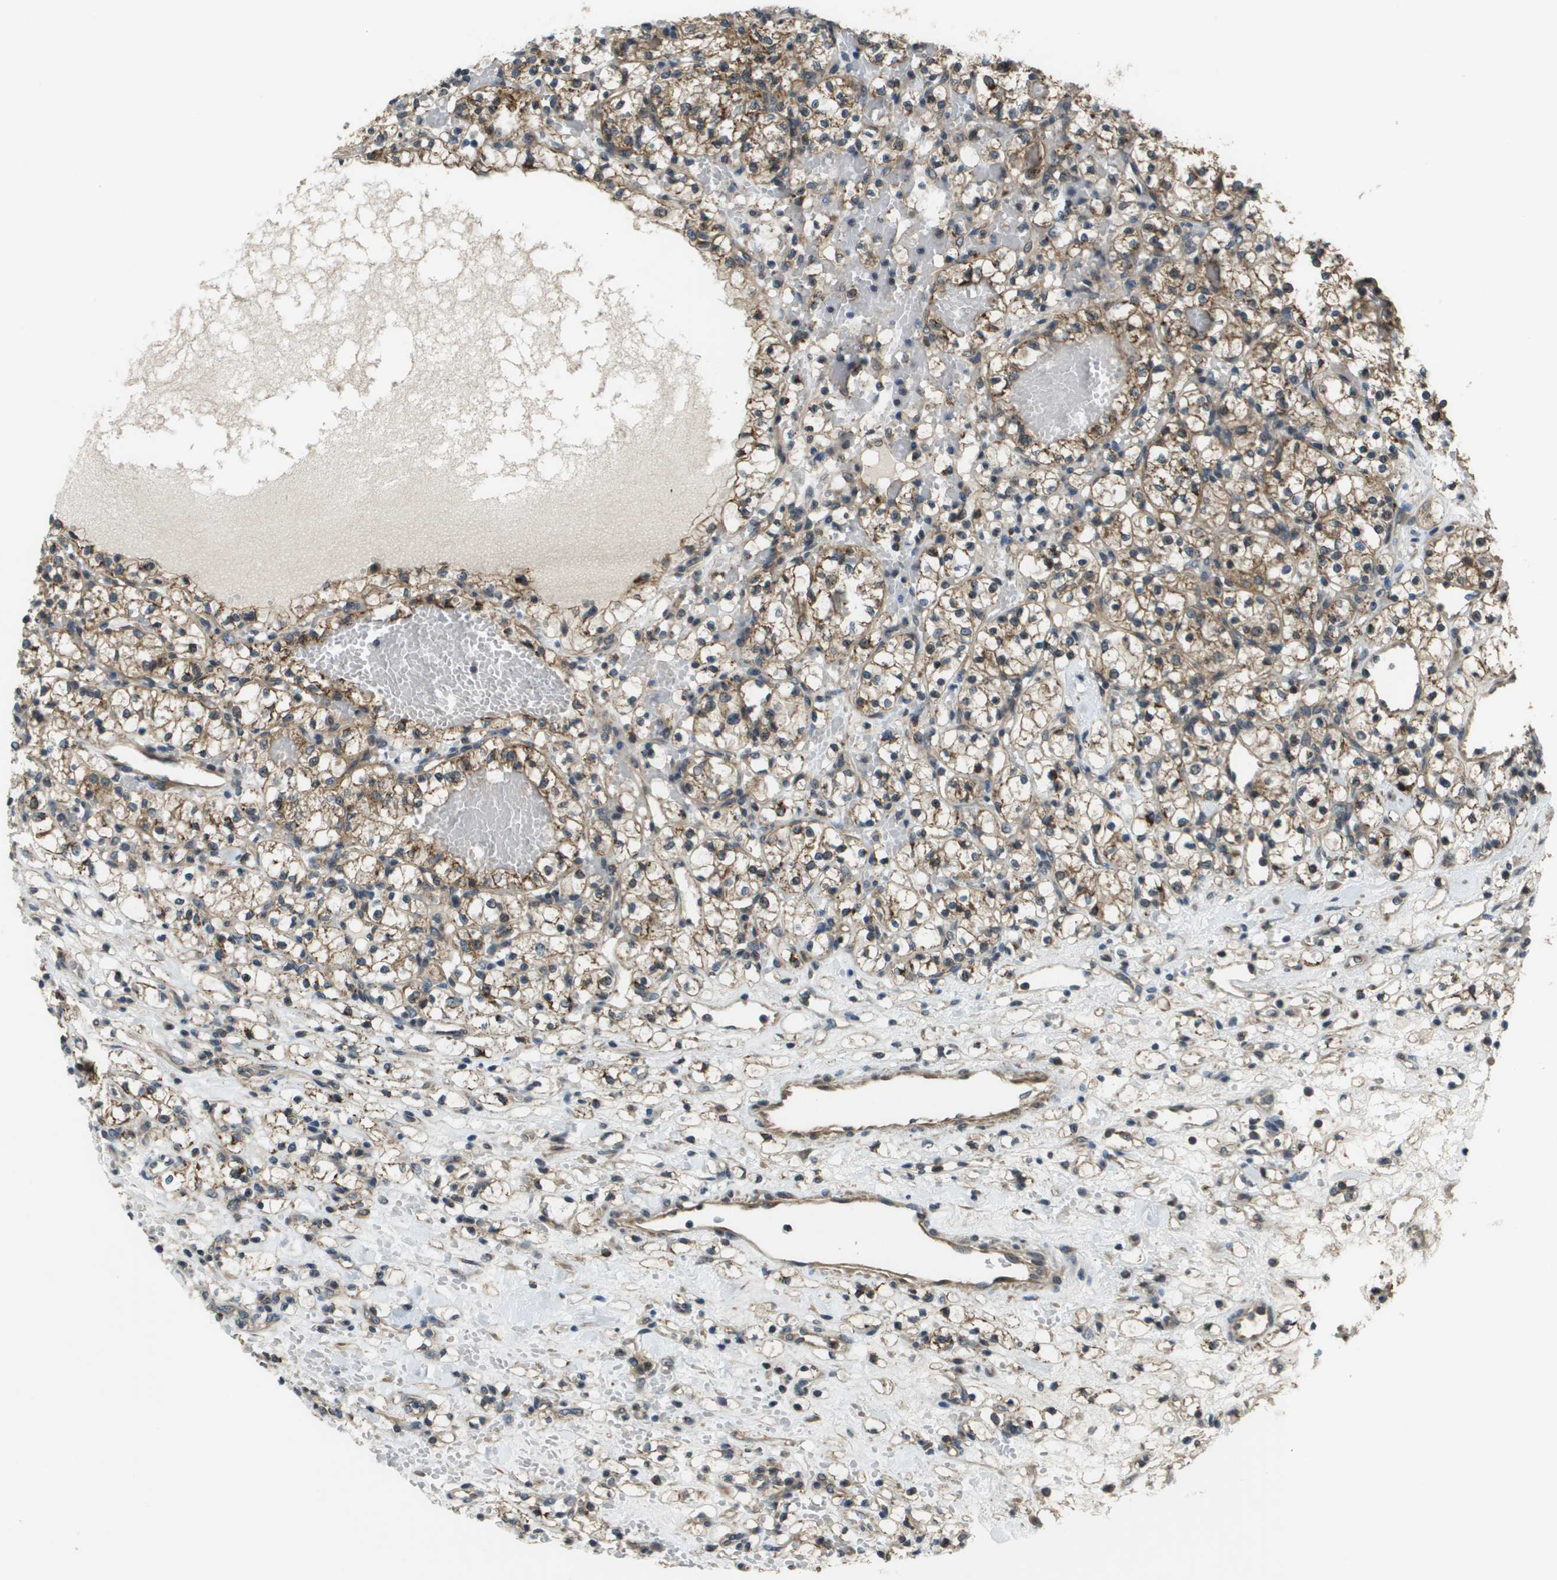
{"staining": {"intensity": "moderate", "quantity": "25%-75%", "location": "cytoplasmic/membranous"}, "tissue": "renal cancer", "cell_type": "Tumor cells", "image_type": "cancer", "snomed": [{"axis": "morphology", "description": "Adenocarcinoma, NOS"}, {"axis": "topography", "description": "Kidney"}], "caption": "Adenocarcinoma (renal) stained with DAB IHC reveals medium levels of moderate cytoplasmic/membranous expression in approximately 25%-75% of tumor cells.", "gene": "CDKN2C", "patient": {"sex": "female", "age": 60}}